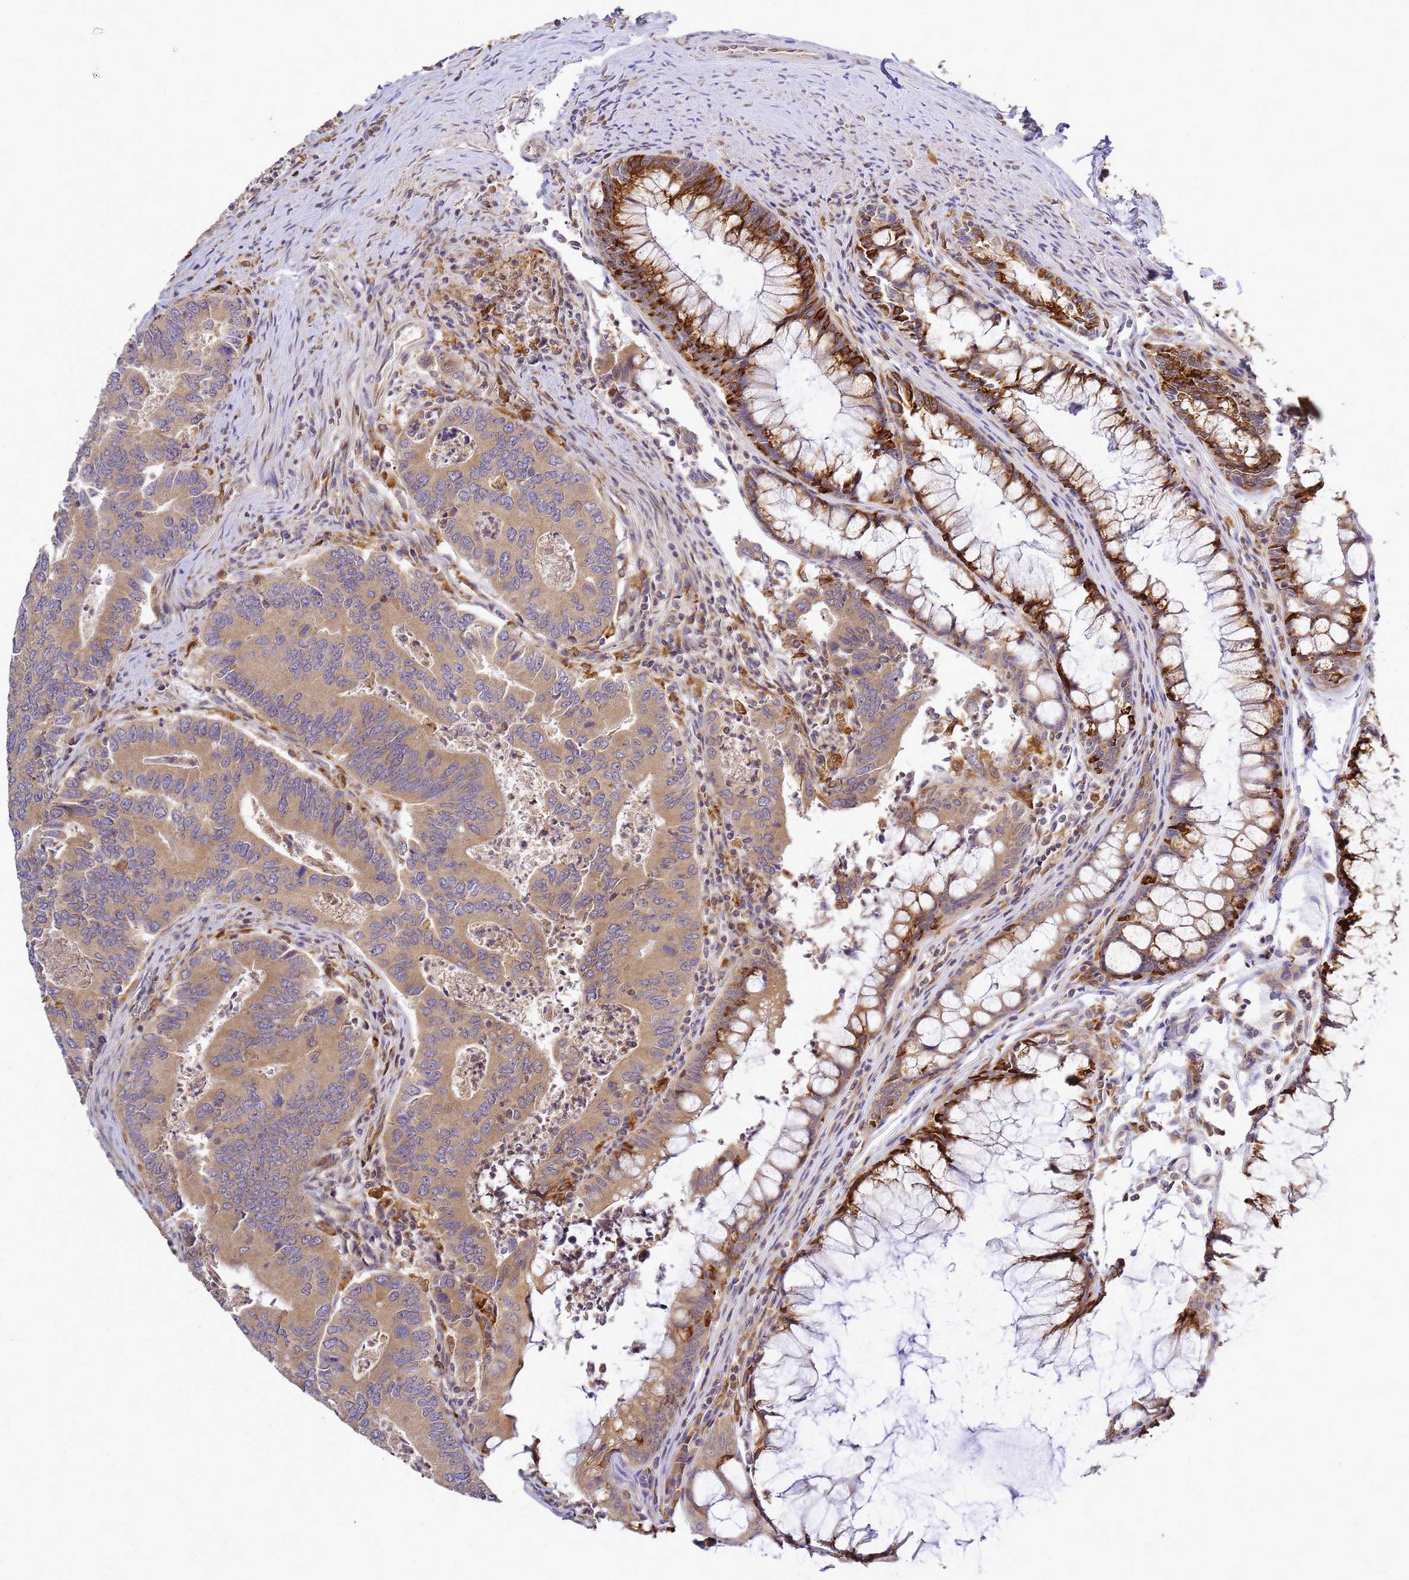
{"staining": {"intensity": "moderate", "quantity": ">75%", "location": "cytoplasmic/membranous"}, "tissue": "colorectal cancer", "cell_type": "Tumor cells", "image_type": "cancer", "snomed": [{"axis": "morphology", "description": "Adenocarcinoma, NOS"}, {"axis": "topography", "description": "Colon"}], "caption": "Tumor cells reveal moderate cytoplasmic/membranous staining in about >75% of cells in adenocarcinoma (colorectal). Ihc stains the protein of interest in brown and the nuclei are stained blue.", "gene": "ADPGK", "patient": {"sex": "female", "age": 67}}